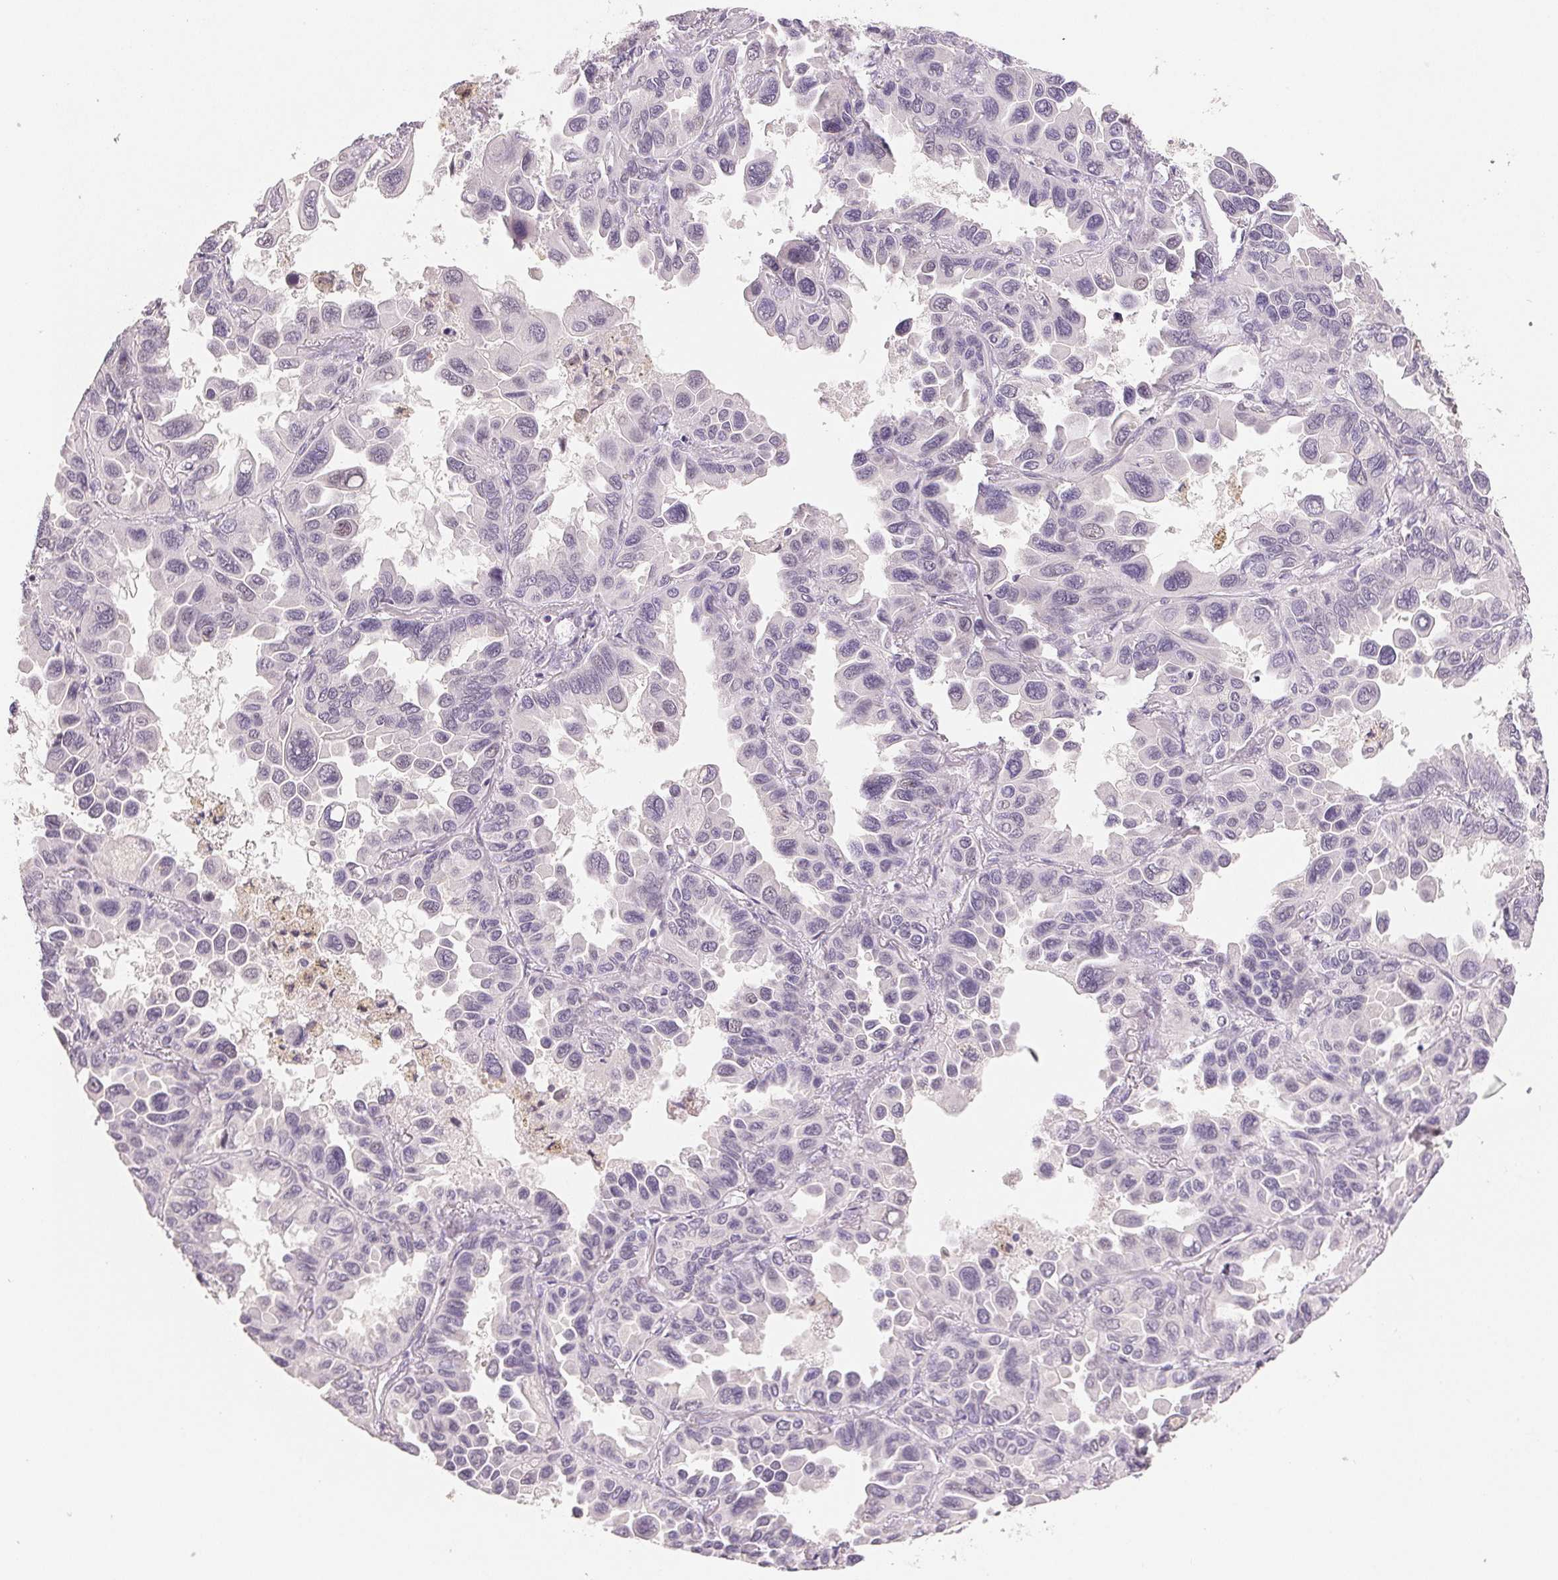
{"staining": {"intensity": "negative", "quantity": "none", "location": "none"}, "tissue": "lung cancer", "cell_type": "Tumor cells", "image_type": "cancer", "snomed": [{"axis": "morphology", "description": "Adenocarcinoma, NOS"}, {"axis": "topography", "description": "Lung"}], "caption": "IHC histopathology image of neoplastic tissue: adenocarcinoma (lung) stained with DAB (3,3'-diaminobenzidine) reveals no significant protein expression in tumor cells.", "gene": "POLR3G", "patient": {"sex": "male", "age": 64}}